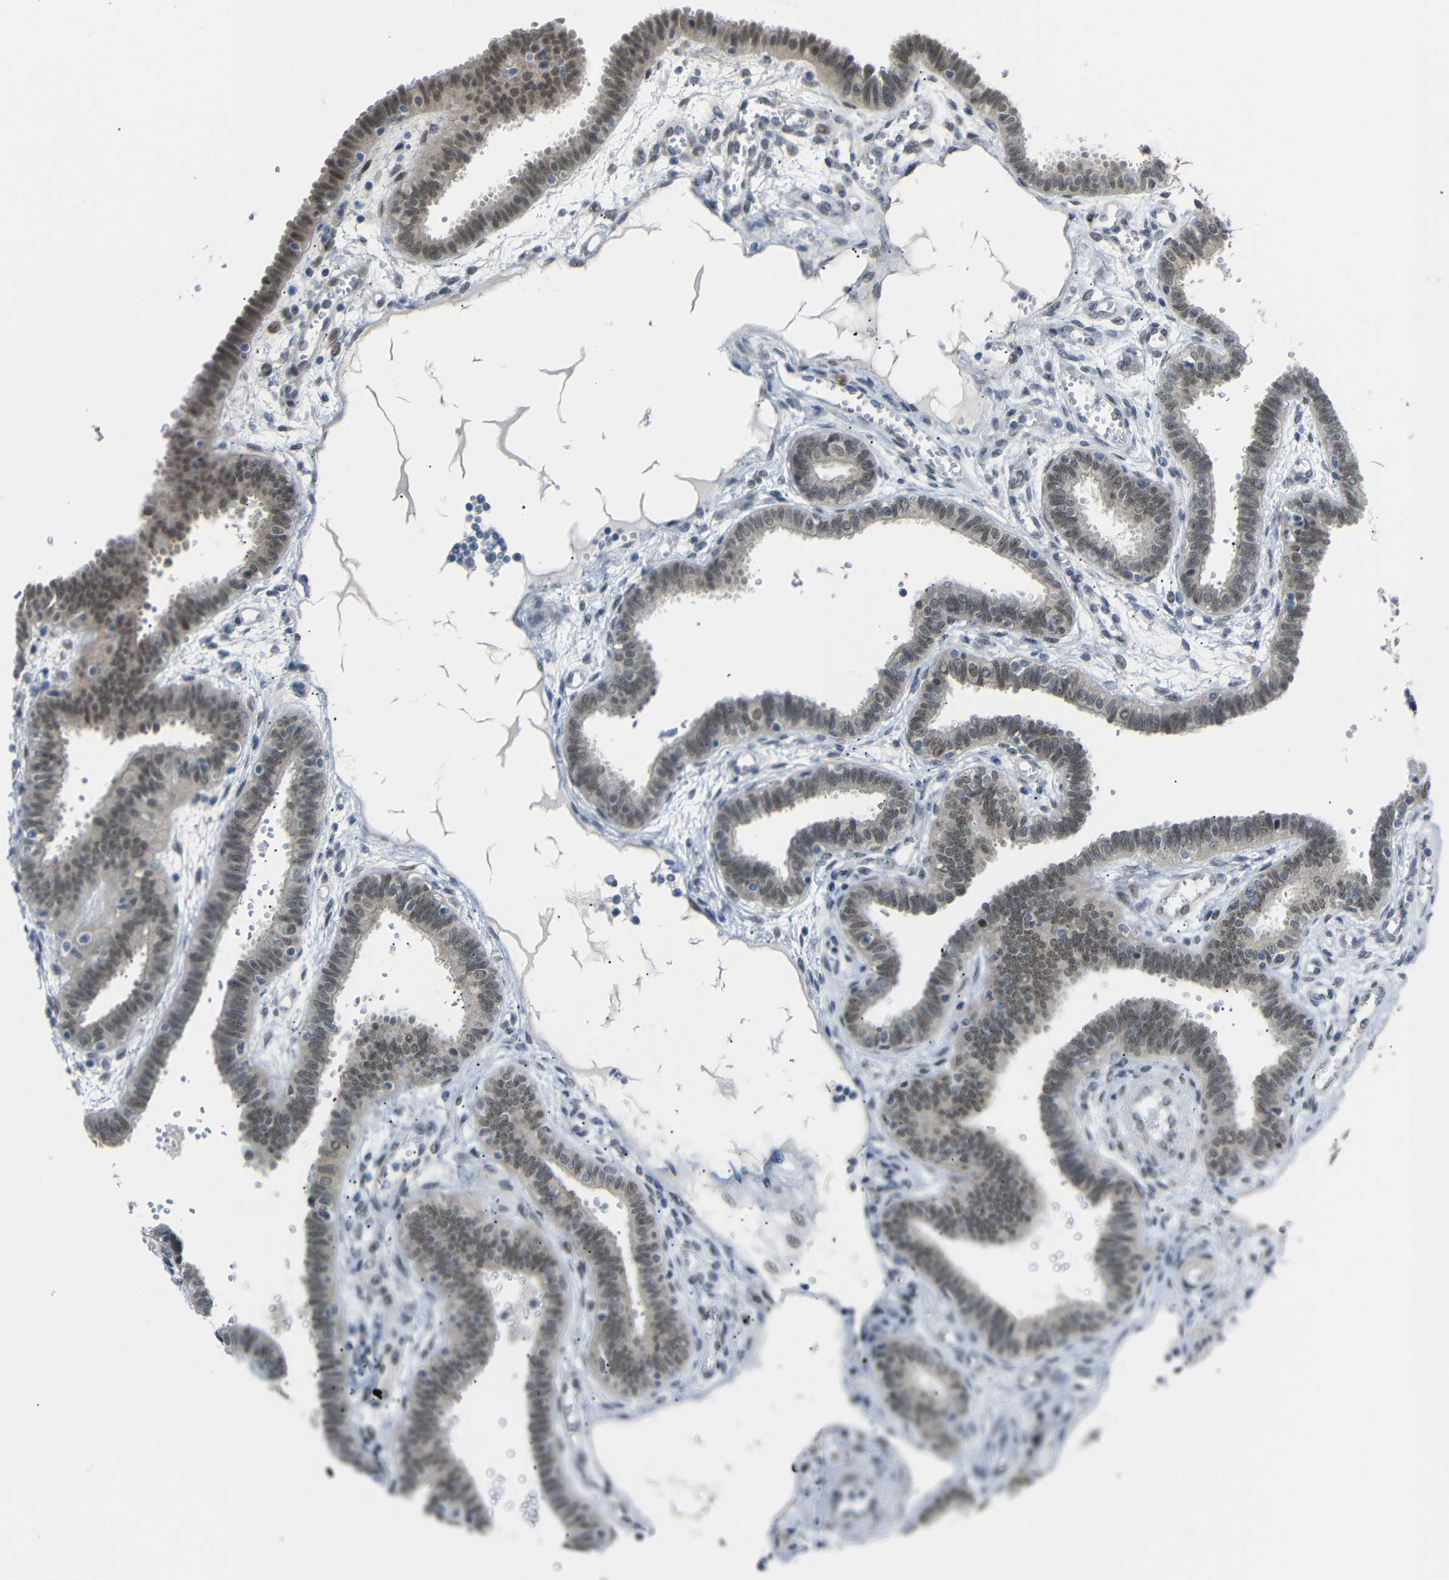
{"staining": {"intensity": "moderate", "quantity": "25%-75%", "location": "nuclear"}, "tissue": "fallopian tube", "cell_type": "Glandular cells", "image_type": "normal", "snomed": [{"axis": "morphology", "description": "Normal tissue, NOS"}, {"axis": "topography", "description": "Fallopian tube"}], "caption": "Immunohistochemistry (IHC) (DAB (3,3'-diaminobenzidine)) staining of unremarkable human fallopian tube demonstrates moderate nuclear protein positivity in approximately 25%-75% of glandular cells. (Stains: DAB in brown, nuclei in blue, Microscopy: brightfield microscopy at high magnification).", "gene": "GPR158", "patient": {"sex": "female", "age": 32}}